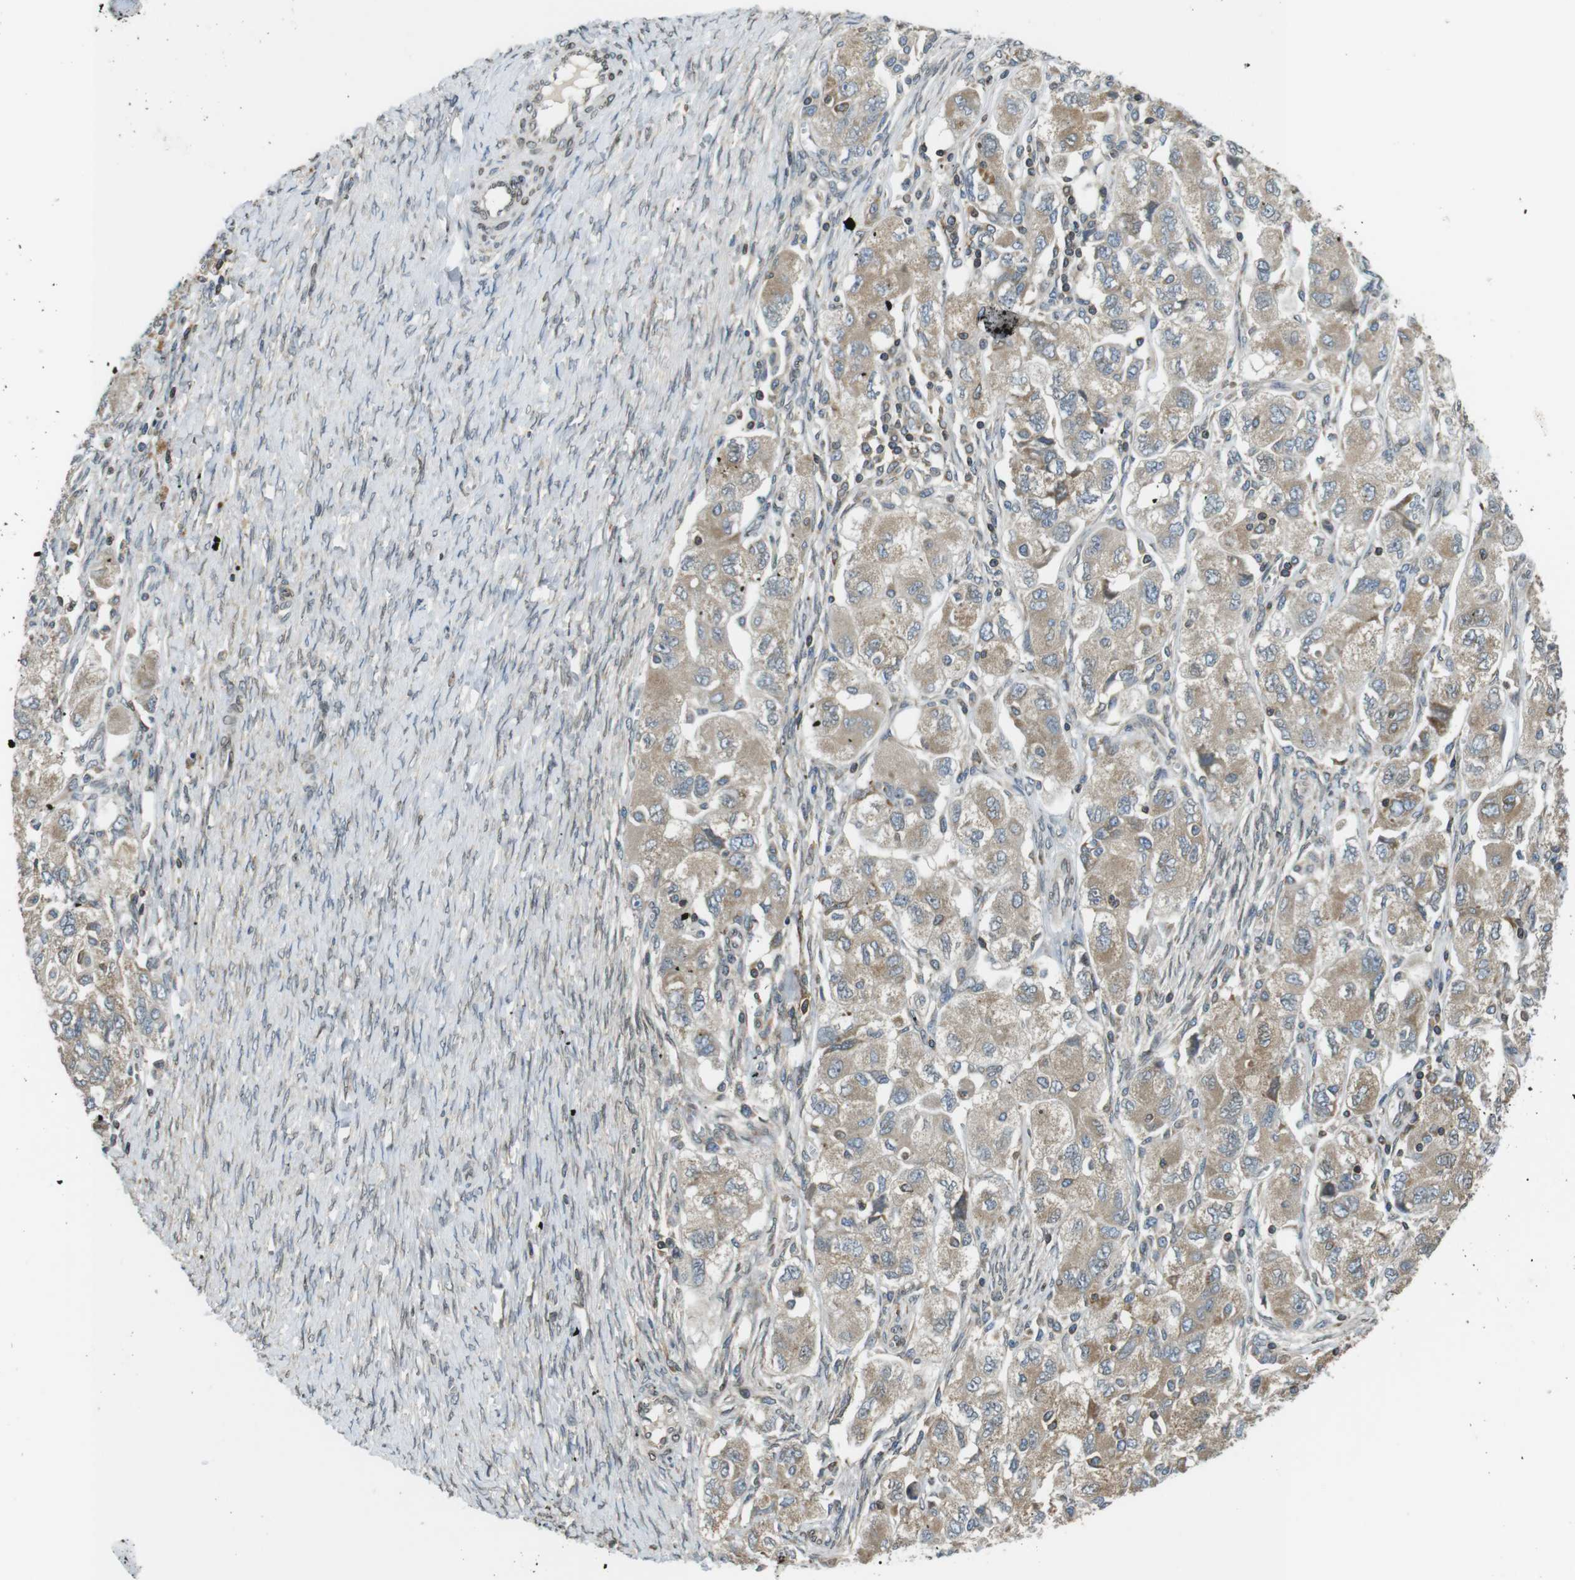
{"staining": {"intensity": "weak", "quantity": "25%-75%", "location": "cytoplasmic/membranous"}, "tissue": "ovarian cancer", "cell_type": "Tumor cells", "image_type": "cancer", "snomed": [{"axis": "morphology", "description": "Carcinoma, NOS"}, {"axis": "morphology", "description": "Cystadenocarcinoma, serous, NOS"}, {"axis": "topography", "description": "Ovary"}], "caption": "A brown stain labels weak cytoplasmic/membranous positivity of a protein in serous cystadenocarcinoma (ovarian) tumor cells. Nuclei are stained in blue.", "gene": "TMX4", "patient": {"sex": "female", "age": 69}}